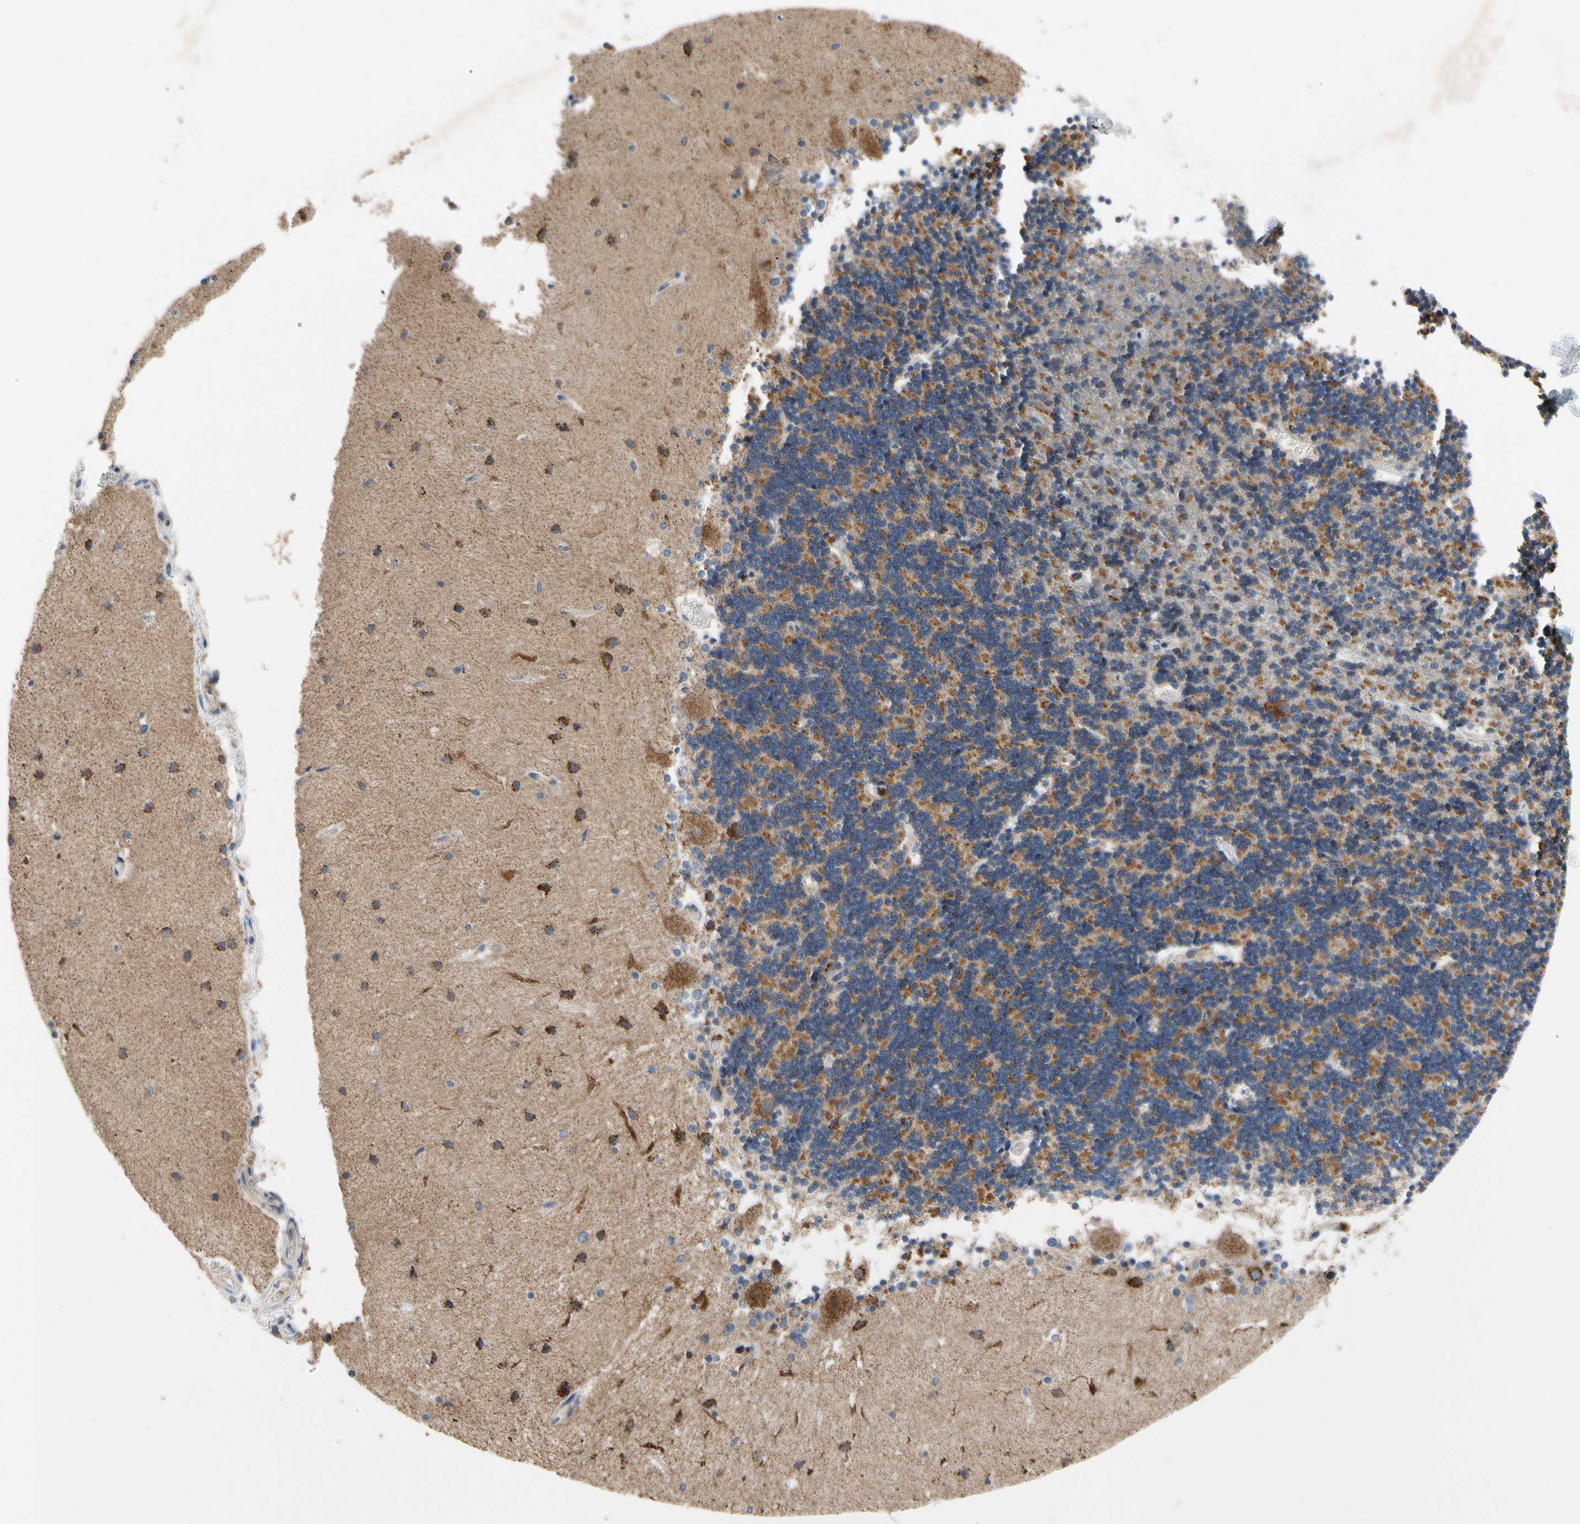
{"staining": {"intensity": "negative", "quantity": "none", "location": "none"}, "tissue": "cerebellum", "cell_type": "Cells in granular layer", "image_type": "normal", "snomed": [{"axis": "morphology", "description": "Normal tissue, NOS"}, {"axis": "topography", "description": "Cerebellum"}], "caption": "DAB (3,3'-diaminobenzidine) immunohistochemical staining of unremarkable human cerebellum exhibits no significant staining in cells in granular layer. (DAB (3,3'-diaminobenzidine) immunohistochemistry with hematoxylin counter stain).", "gene": "KLHDC8B", "patient": {"sex": "female", "age": 54}}